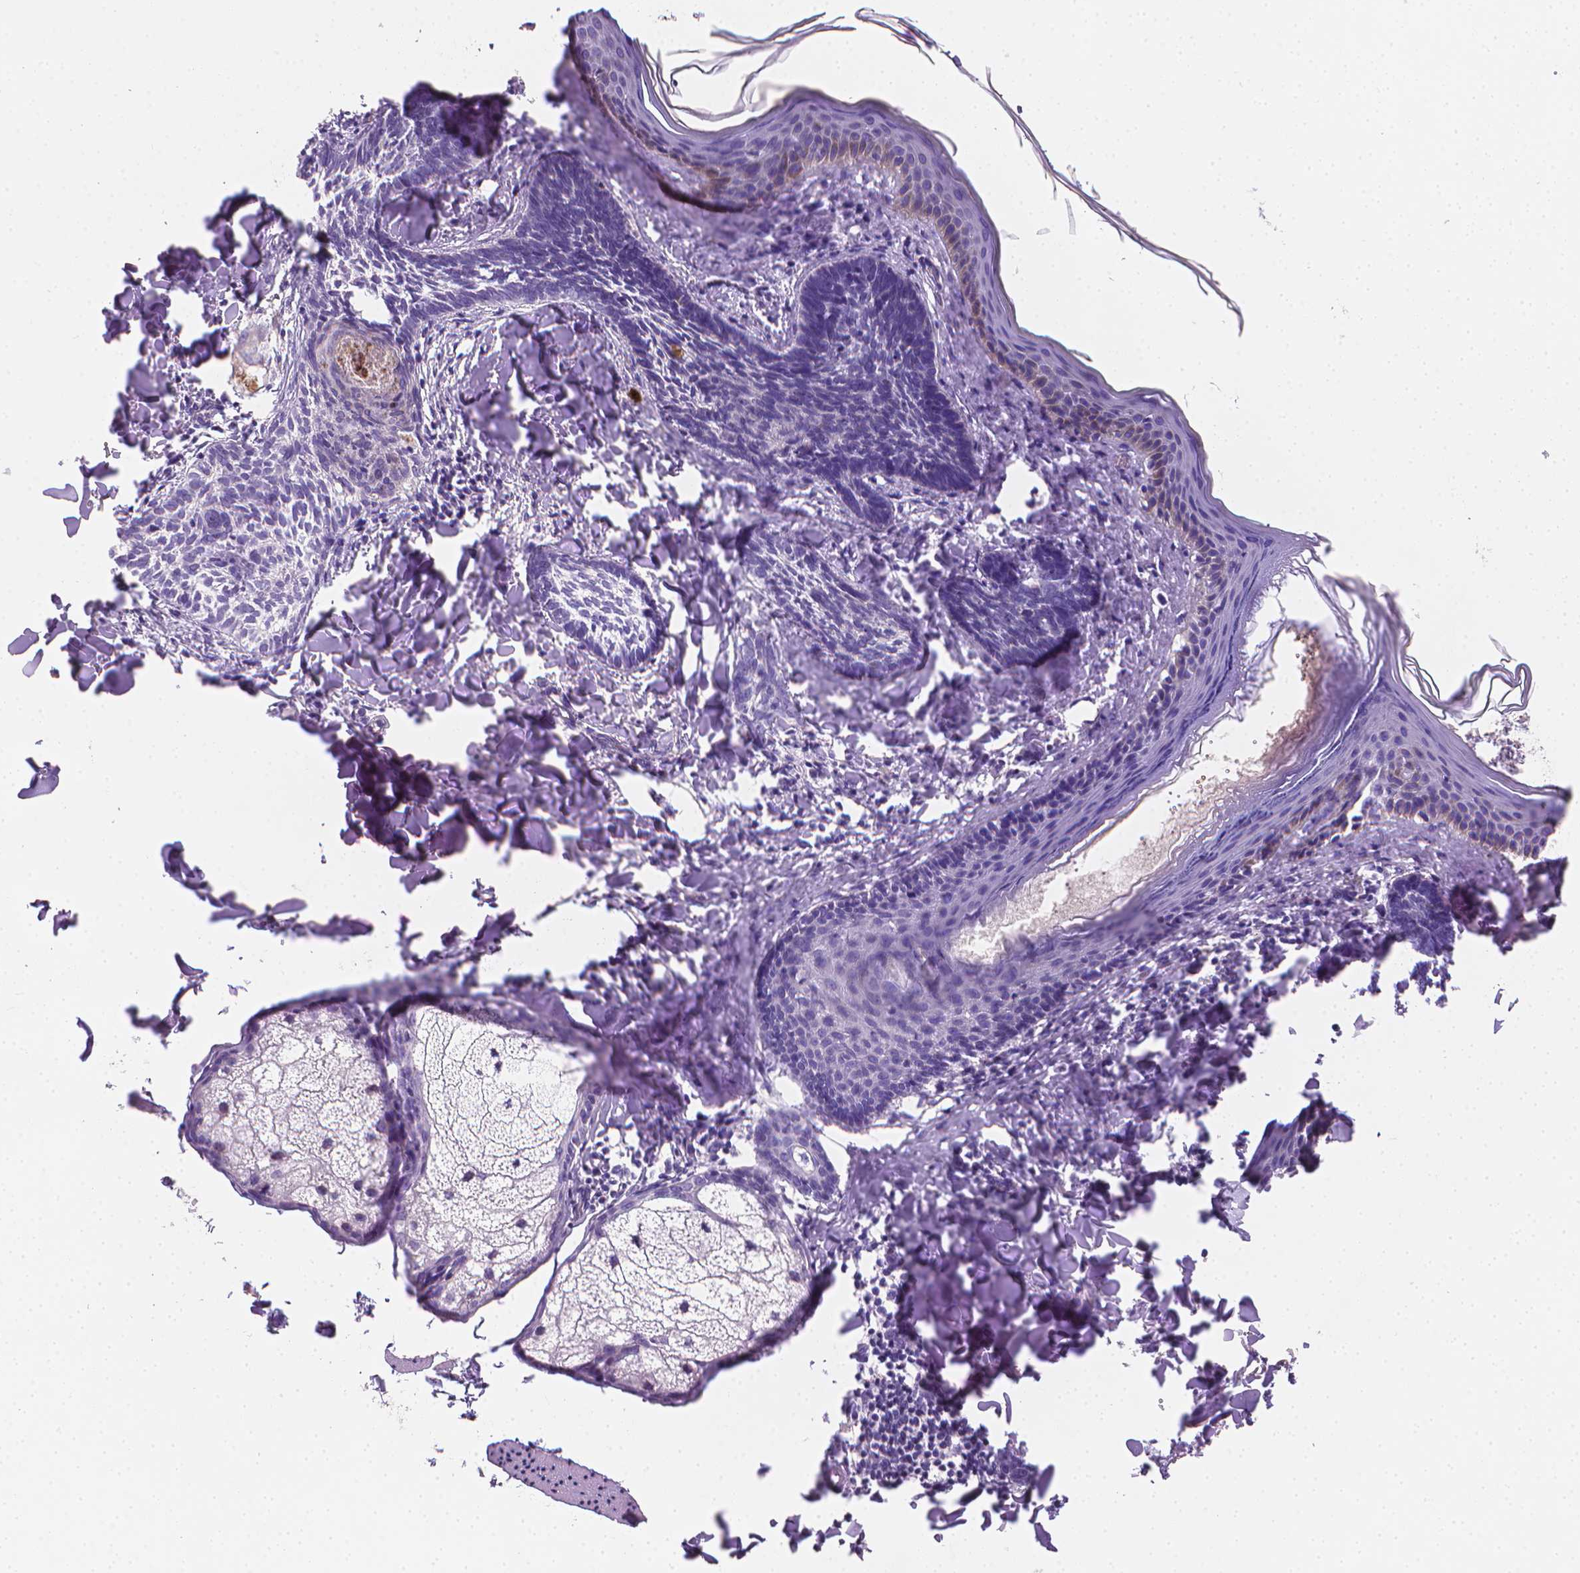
{"staining": {"intensity": "negative", "quantity": "none", "location": "none"}, "tissue": "skin cancer", "cell_type": "Tumor cells", "image_type": "cancer", "snomed": [{"axis": "morphology", "description": "Normal tissue, NOS"}, {"axis": "morphology", "description": "Basal cell carcinoma"}, {"axis": "topography", "description": "Skin"}], "caption": "Image shows no protein staining in tumor cells of basal cell carcinoma (skin) tissue.", "gene": "CLXN", "patient": {"sex": "male", "age": 46}}